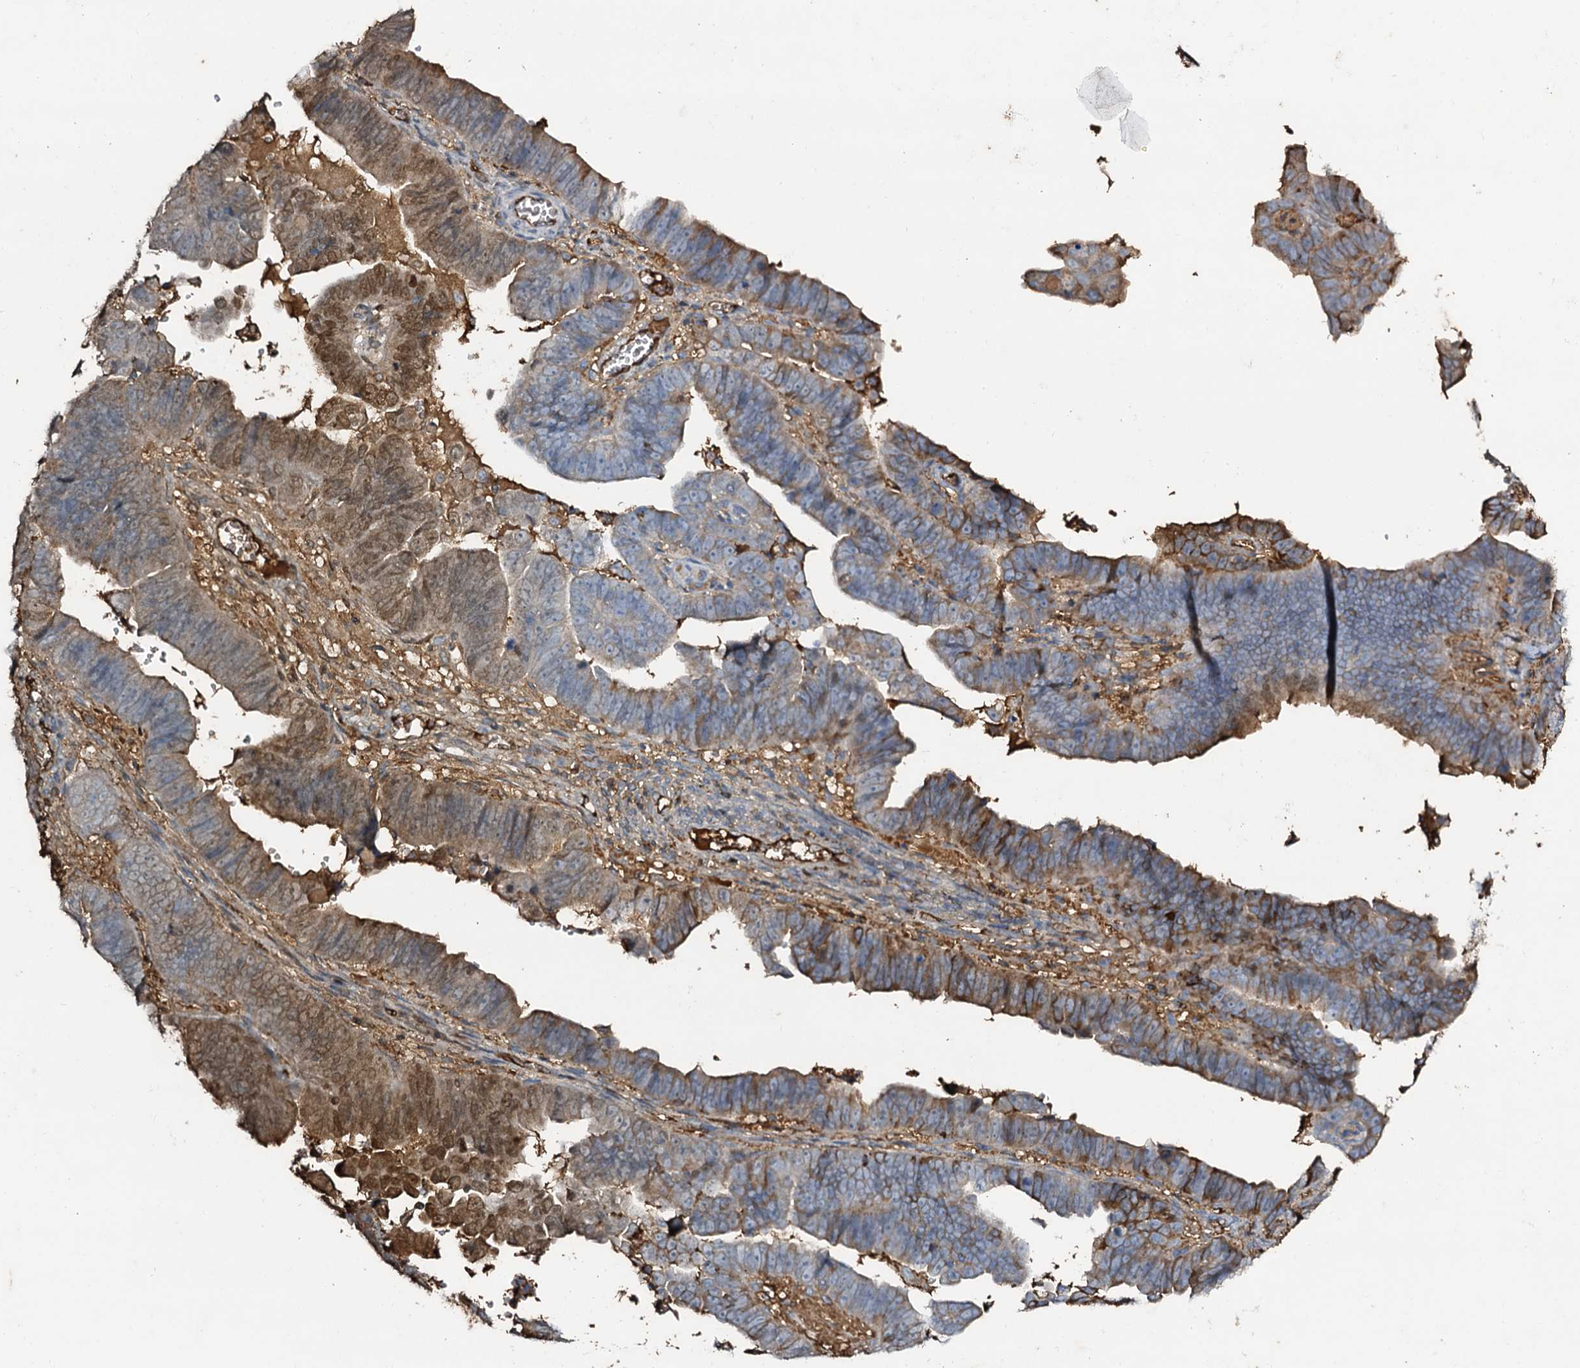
{"staining": {"intensity": "moderate", "quantity": "25%-75%", "location": "cytoplasmic/membranous,nuclear"}, "tissue": "endometrial cancer", "cell_type": "Tumor cells", "image_type": "cancer", "snomed": [{"axis": "morphology", "description": "Adenocarcinoma, NOS"}, {"axis": "topography", "description": "Endometrium"}], "caption": "Immunohistochemistry of endometrial adenocarcinoma displays medium levels of moderate cytoplasmic/membranous and nuclear positivity in approximately 25%-75% of tumor cells.", "gene": "EDN1", "patient": {"sex": "female", "age": 75}}